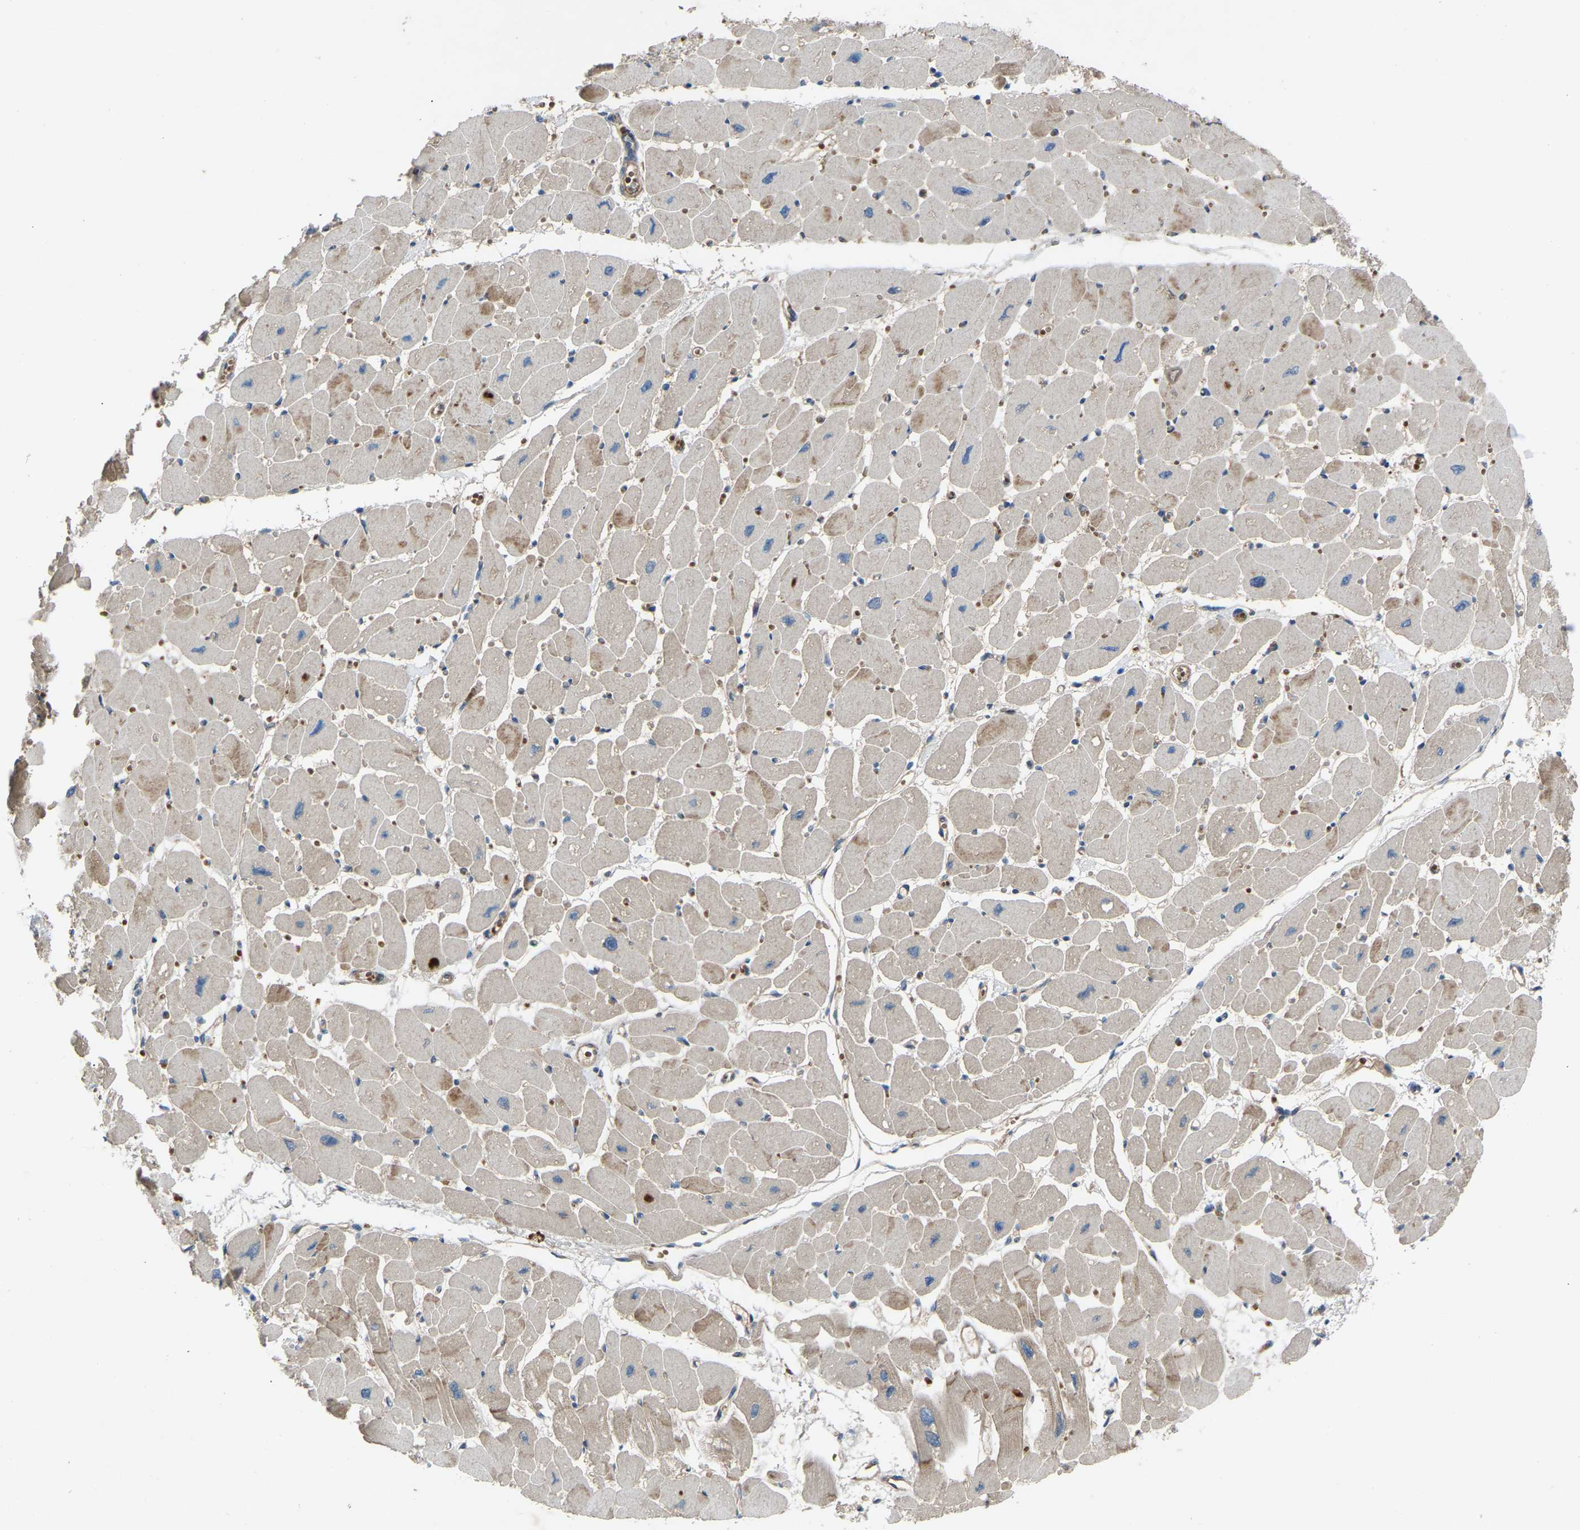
{"staining": {"intensity": "moderate", "quantity": ">75%", "location": "cytoplasmic/membranous"}, "tissue": "heart muscle", "cell_type": "Cardiomyocytes", "image_type": "normal", "snomed": [{"axis": "morphology", "description": "Normal tissue, NOS"}, {"axis": "topography", "description": "Heart"}], "caption": "Cardiomyocytes exhibit medium levels of moderate cytoplasmic/membranous positivity in about >75% of cells in benign human heart muscle.", "gene": "GAS2L1", "patient": {"sex": "female", "age": 54}}